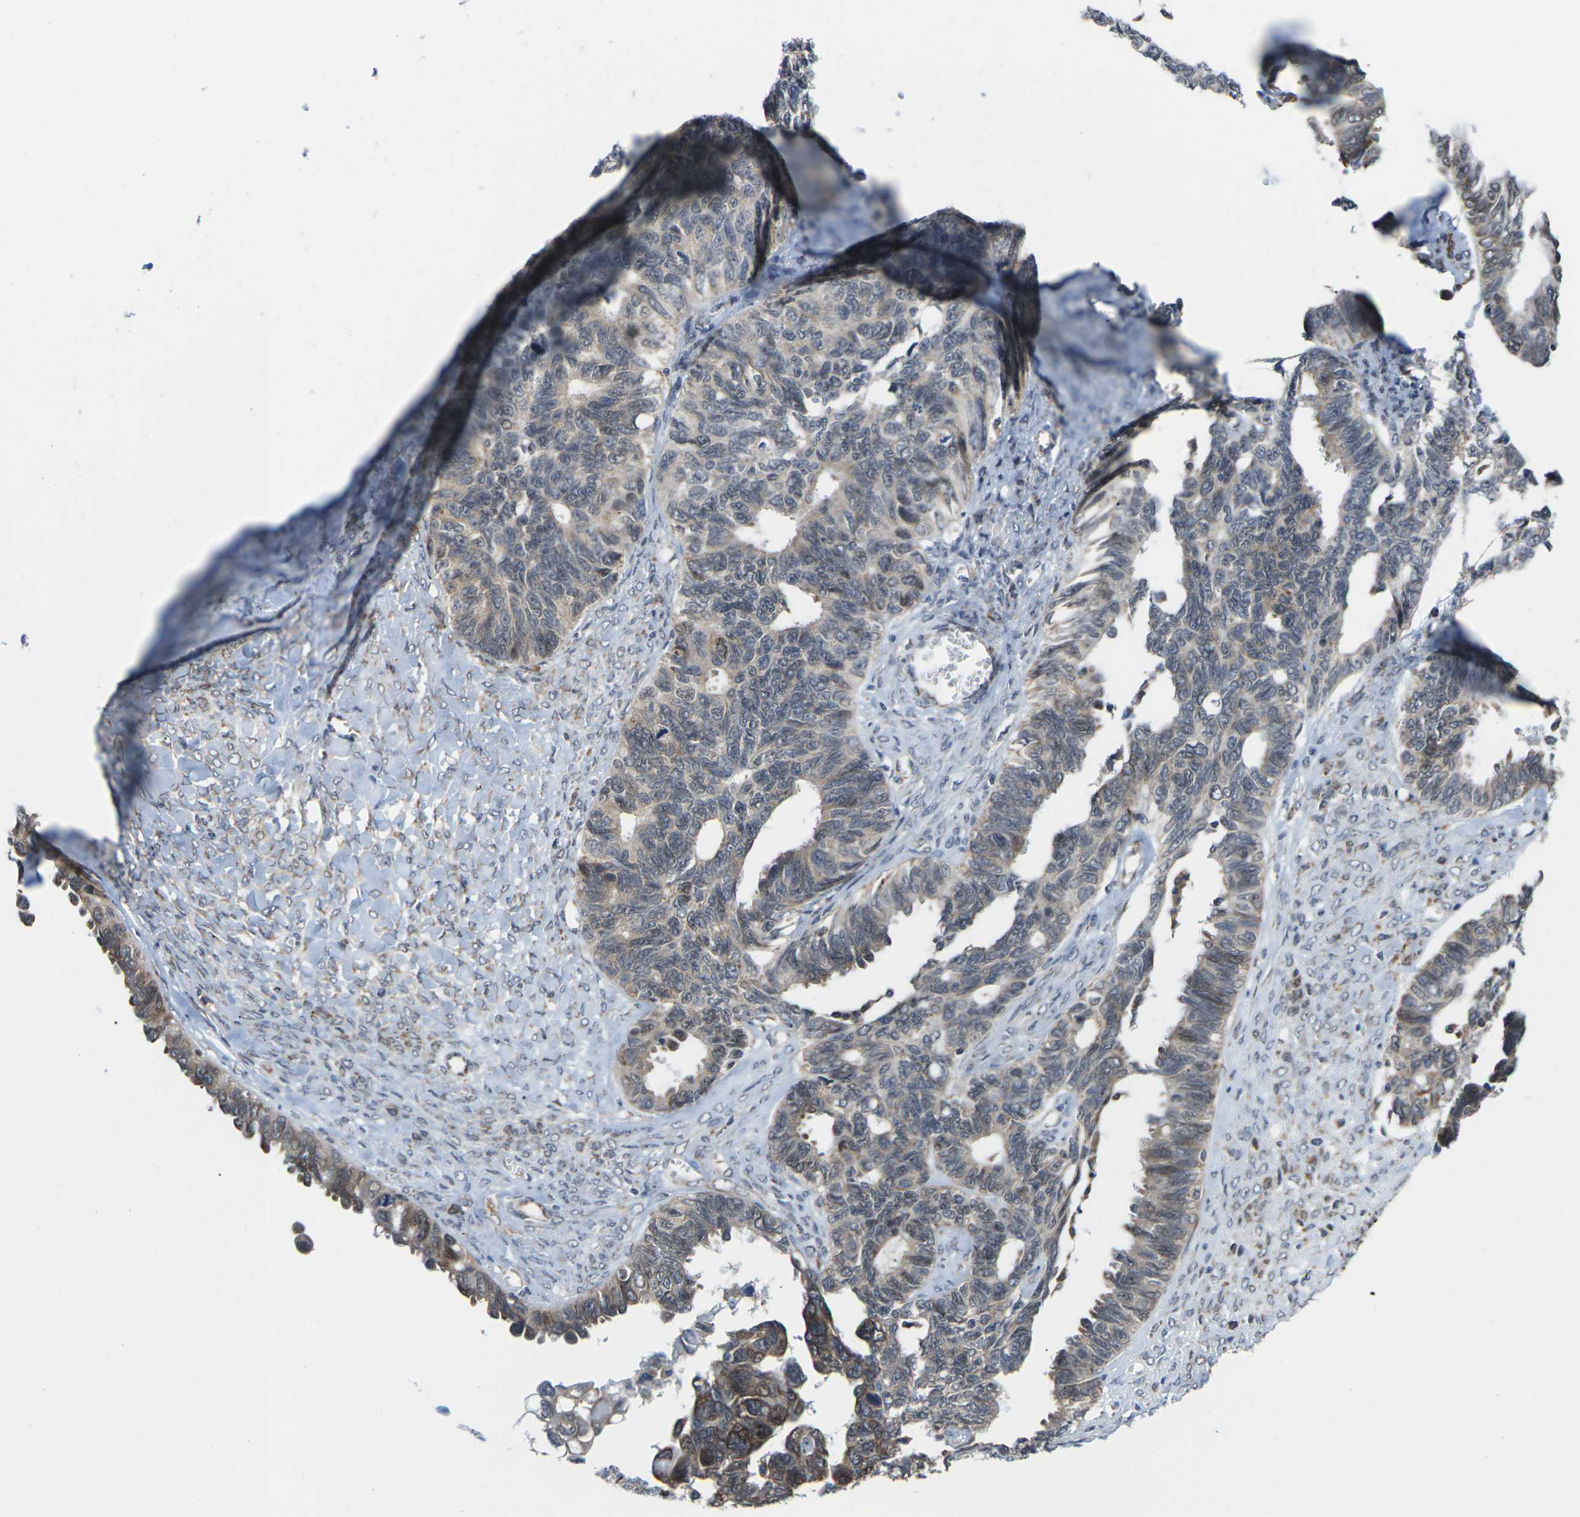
{"staining": {"intensity": "weak", "quantity": "<25%", "location": "cytoplasmic/membranous"}, "tissue": "ovarian cancer", "cell_type": "Tumor cells", "image_type": "cancer", "snomed": [{"axis": "morphology", "description": "Cystadenocarcinoma, serous, NOS"}, {"axis": "topography", "description": "Ovary"}], "caption": "There is no significant expression in tumor cells of ovarian cancer.", "gene": "PDZK1IP1", "patient": {"sex": "female", "age": 79}}